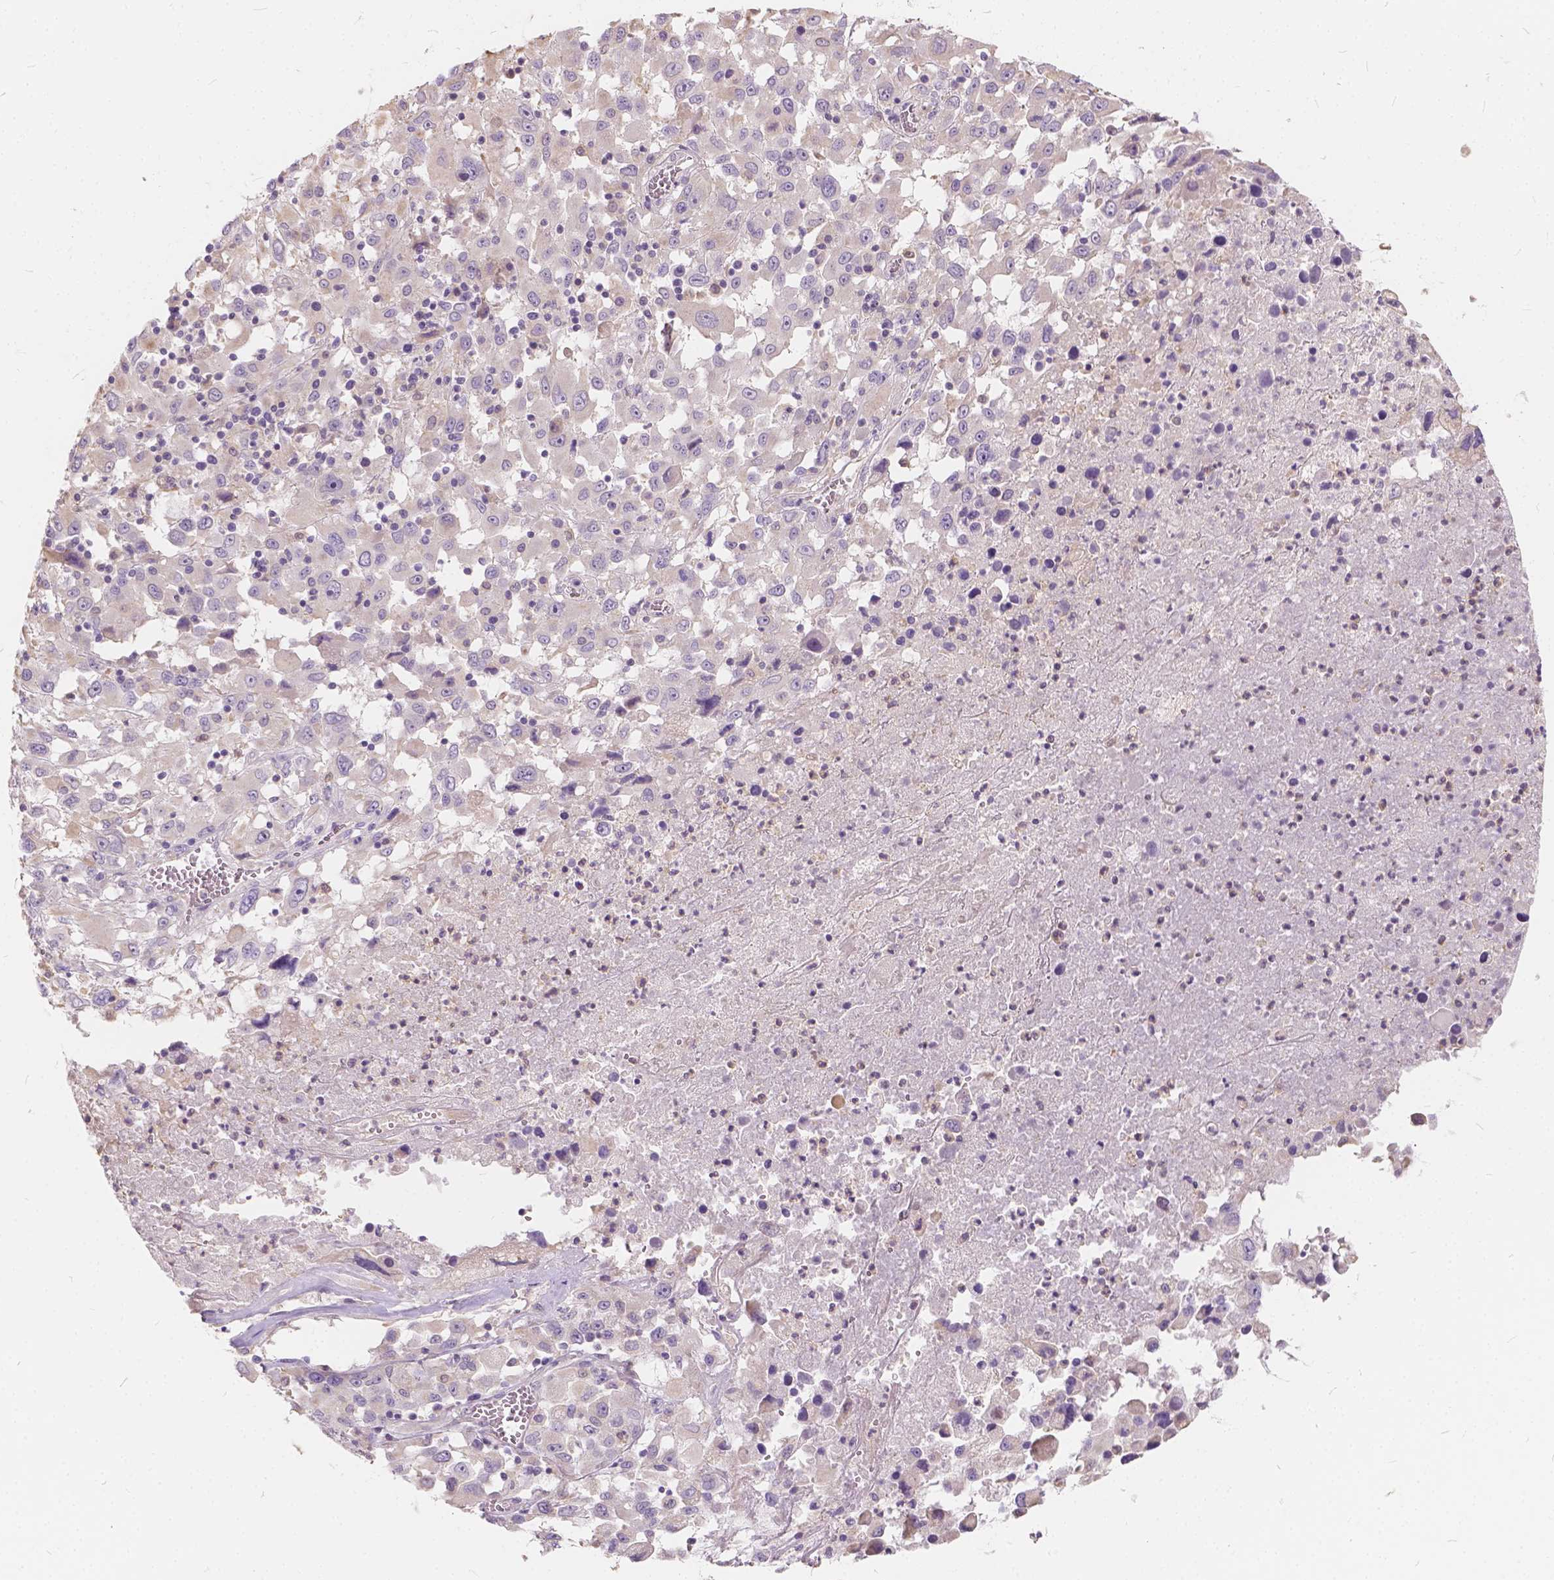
{"staining": {"intensity": "negative", "quantity": "none", "location": "none"}, "tissue": "melanoma", "cell_type": "Tumor cells", "image_type": "cancer", "snomed": [{"axis": "morphology", "description": "Malignant melanoma, Metastatic site"}, {"axis": "topography", "description": "Soft tissue"}], "caption": "There is no significant positivity in tumor cells of malignant melanoma (metastatic site). Brightfield microscopy of IHC stained with DAB (brown) and hematoxylin (blue), captured at high magnification.", "gene": "KIAA0513", "patient": {"sex": "male", "age": 50}}